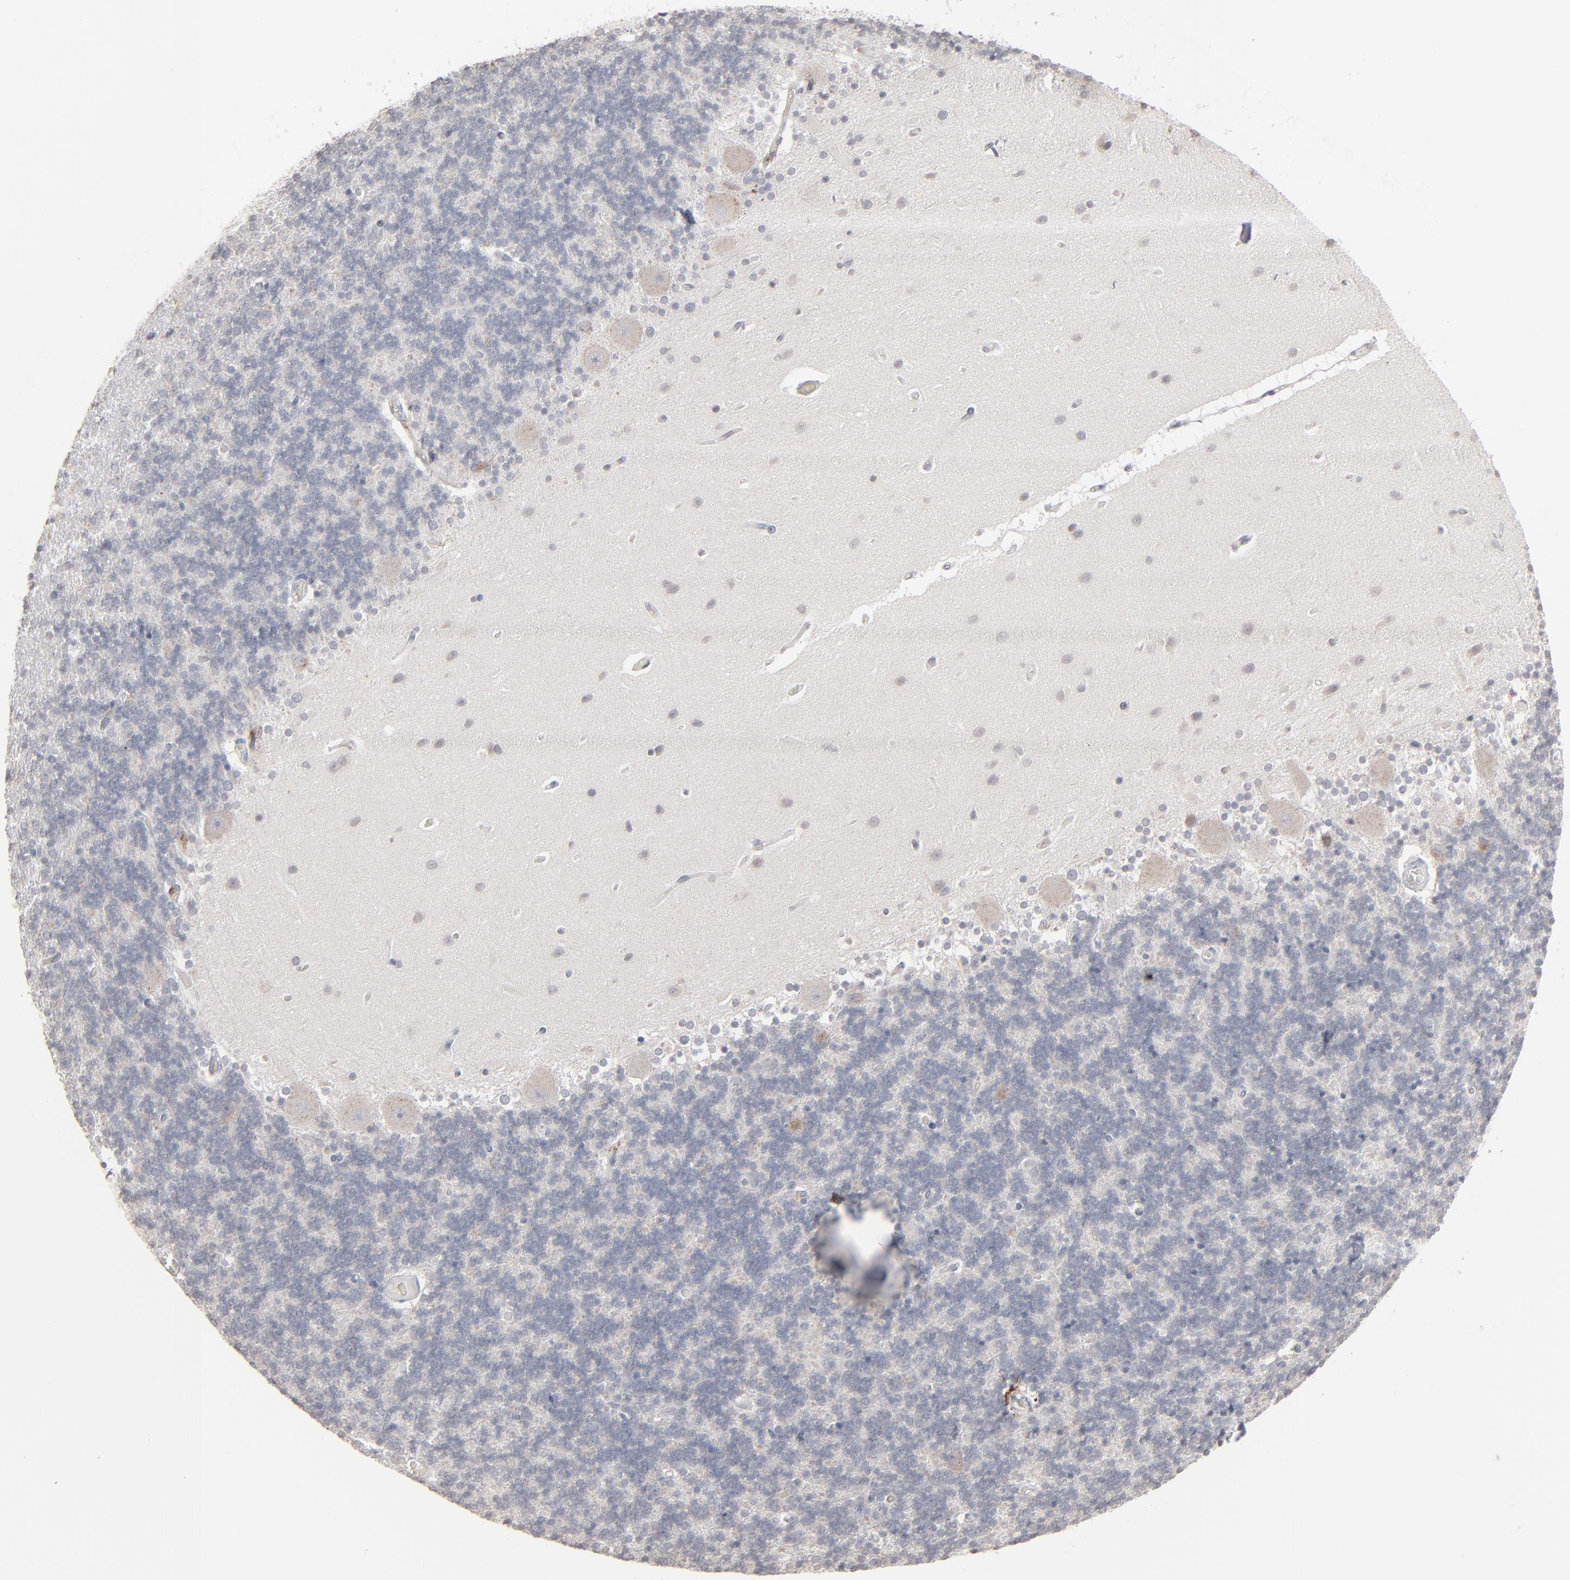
{"staining": {"intensity": "negative", "quantity": "none", "location": "none"}, "tissue": "cerebellum", "cell_type": "Cells in granular layer", "image_type": "normal", "snomed": [{"axis": "morphology", "description": "Normal tissue, NOS"}, {"axis": "topography", "description": "Cerebellum"}], "caption": "IHC of benign human cerebellum displays no positivity in cells in granular layer.", "gene": "STAT4", "patient": {"sex": "female", "age": 54}}